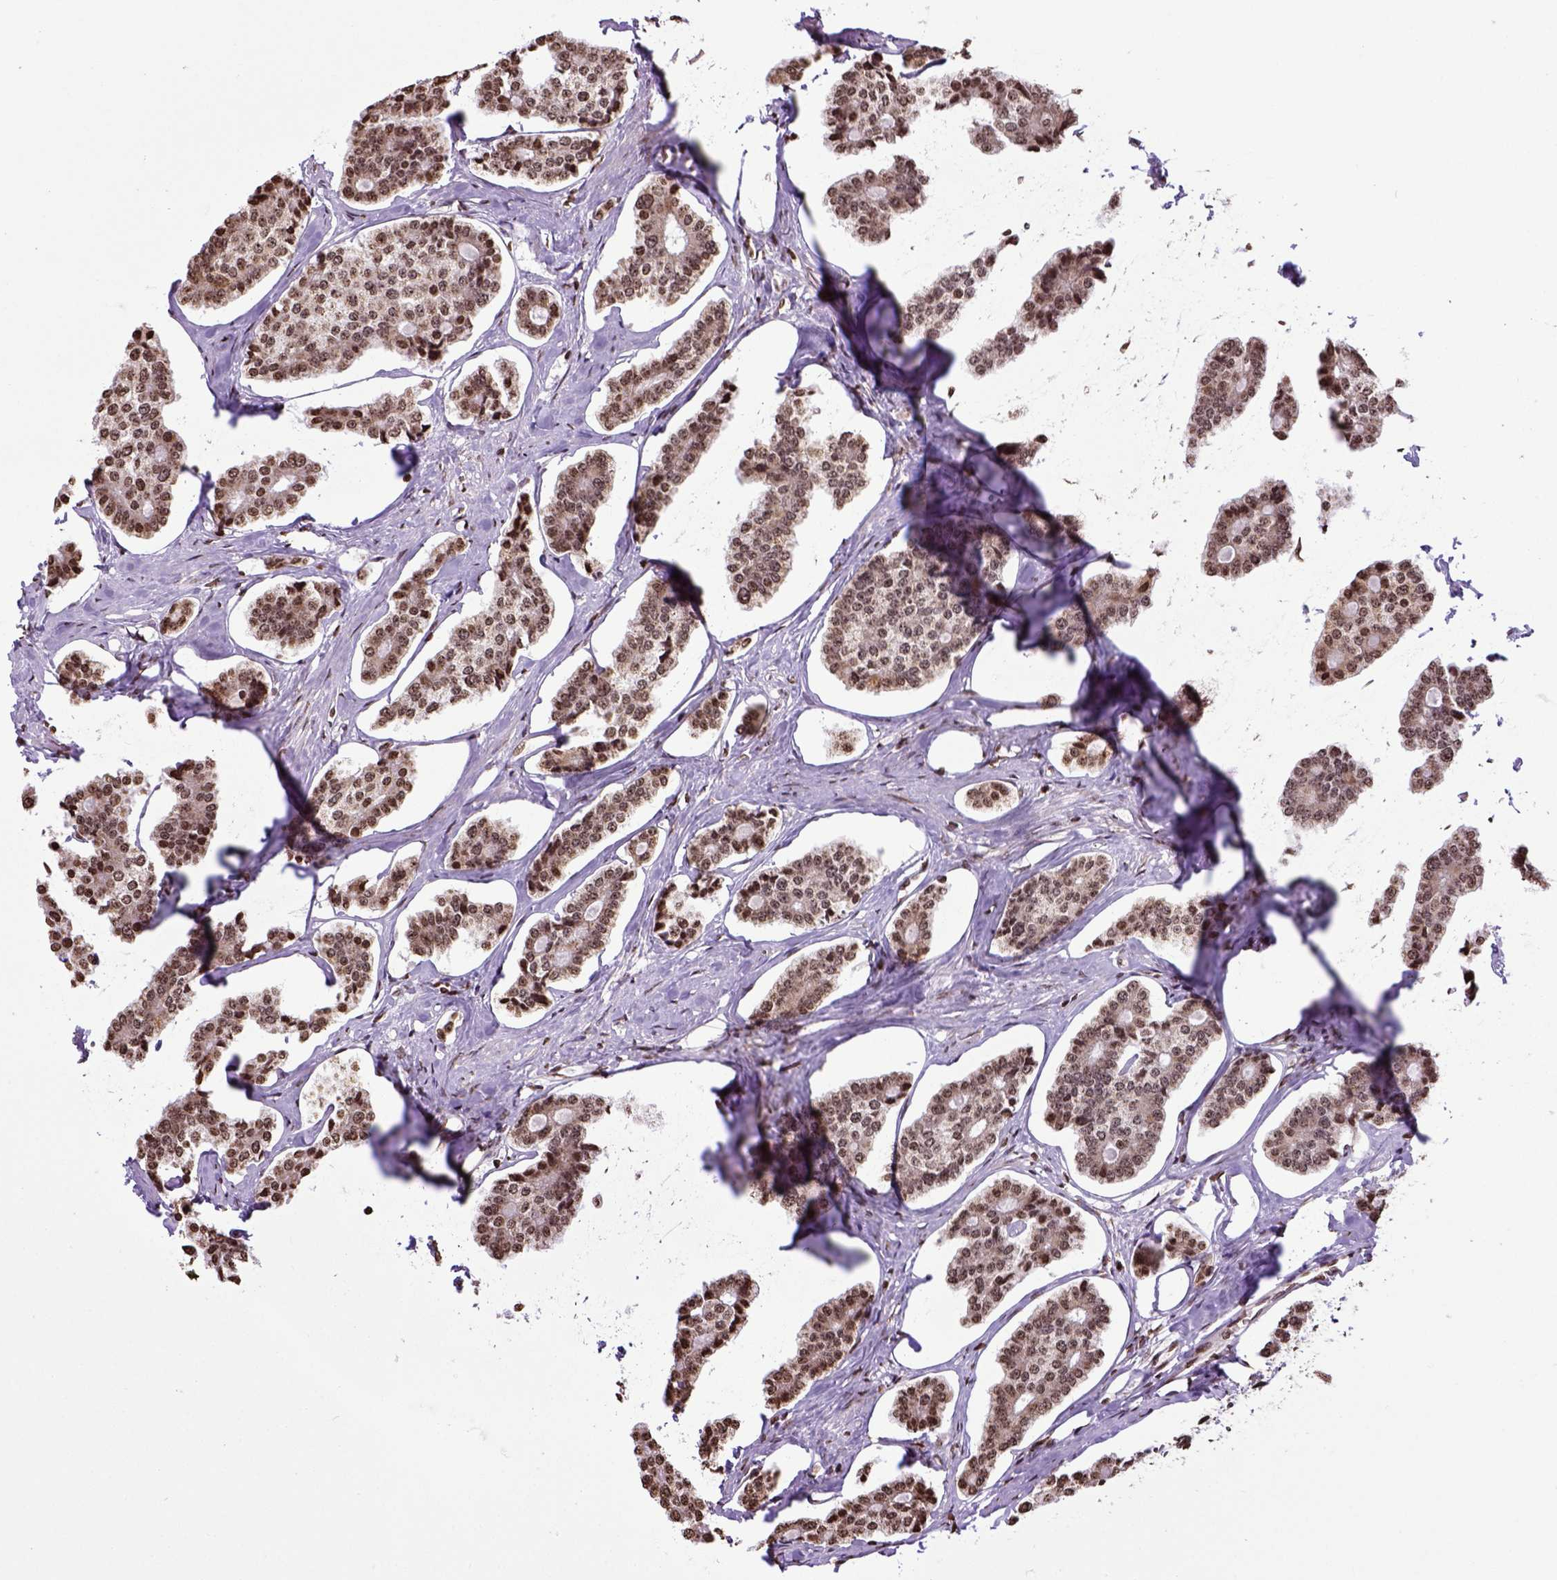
{"staining": {"intensity": "moderate", "quantity": ">75%", "location": "nuclear"}, "tissue": "carcinoid", "cell_type": "Tumor cells", "image_type": "cancer", "snomed": [{"axis": "morphology", "description": "Carcinoid, malignant, NOS"}, {"axis": "topography", "description": "Small intestine"}], "caption": "High-power microscopy captured an immunohistochemistry (IHC) image of carcinoid, revealing moderate nuclear expression in approximately >75% of tumor cells.", "gene": "ZNF75D", "patient": {"sex": "female", "age": 65}}